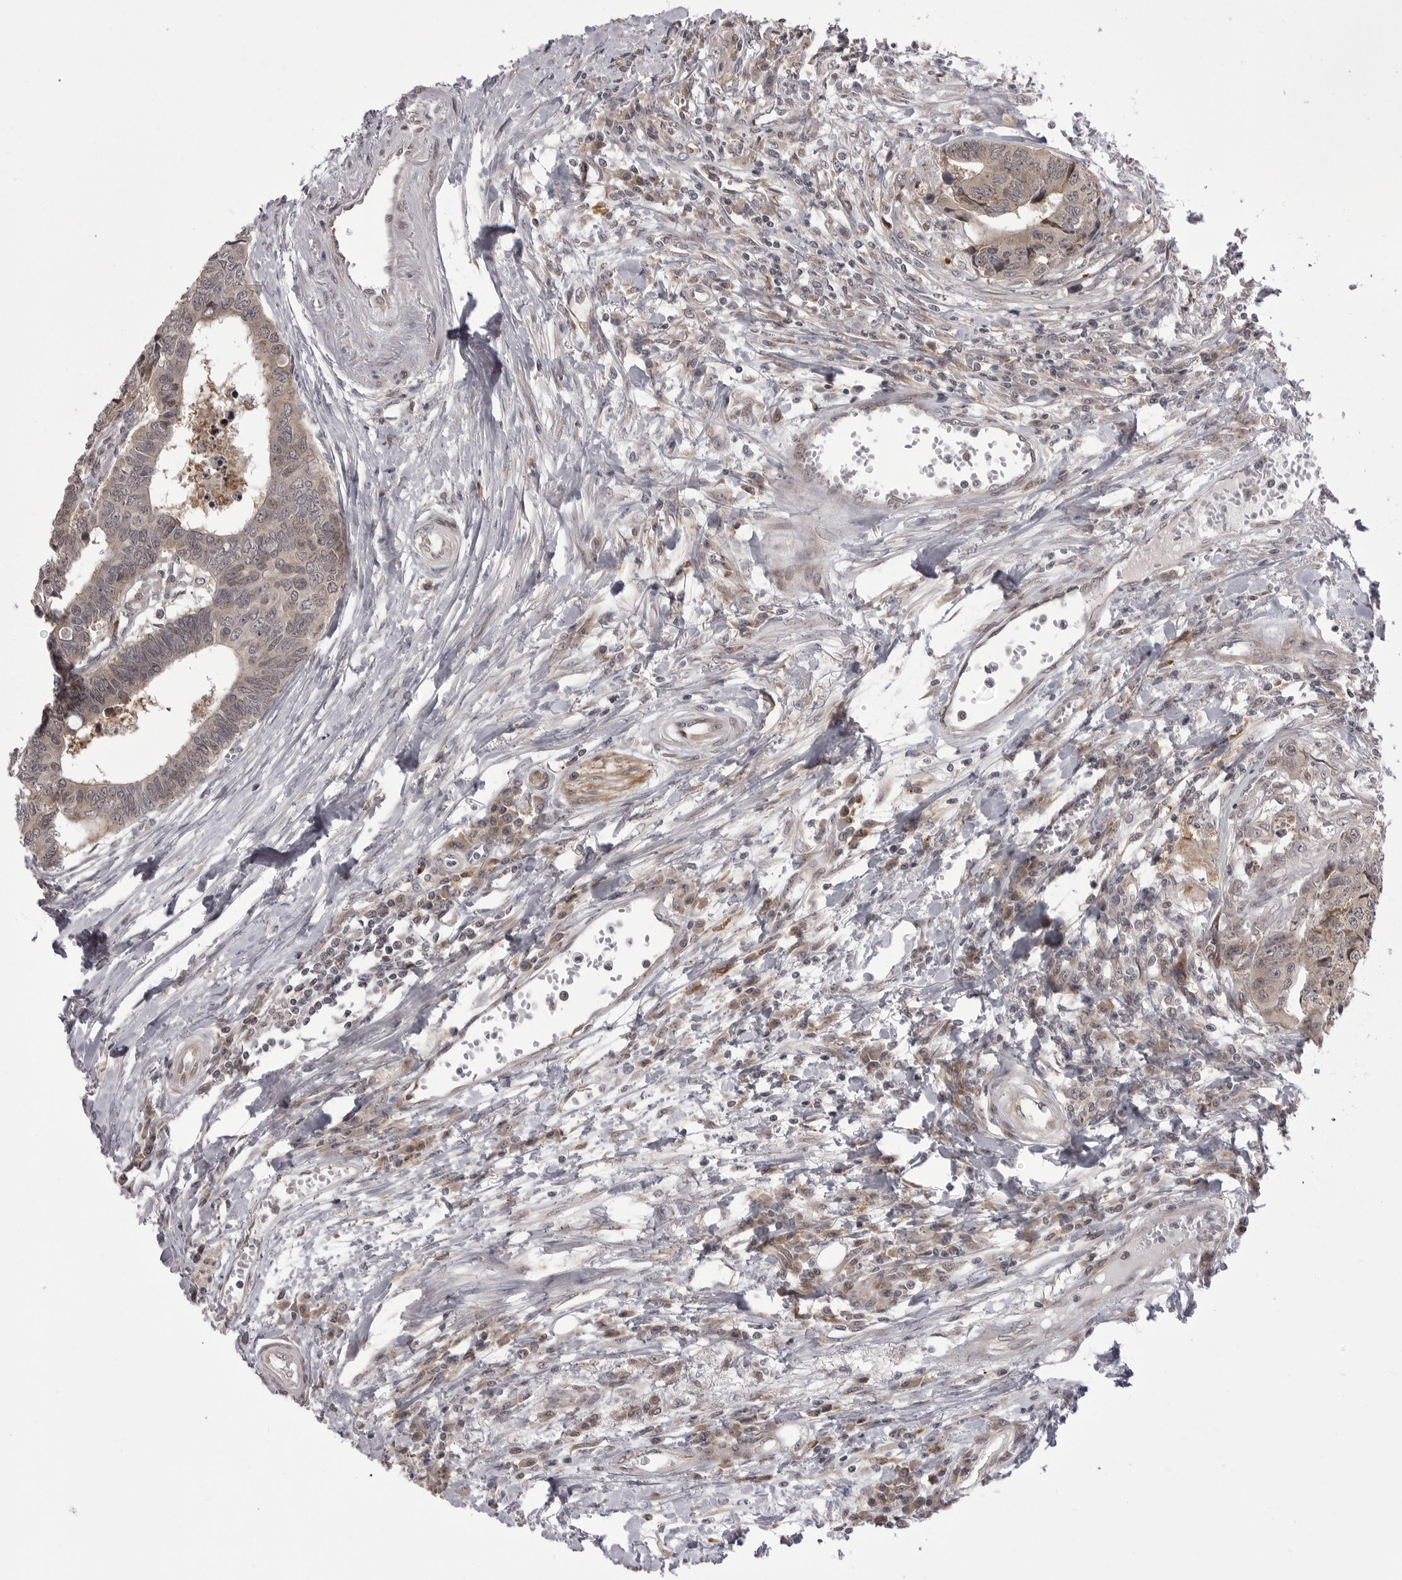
{"staining": {"intensity": "weak", "quantity": ">75%", "location": "cytoplasmic/membranous"}, "tissue": "colorectal cancer", "cell_type": "Tumor cells", "image_type": "cancer", "snomed": [{"axis": "morphology", "description": "Adenocarcinoma, NOS"}, {"axis": "topography", "description": "Rectum"}], "caption": "The image demonstrates immunohistochemical staining of colorectal cancer. There is weak cytoplasmic/membranous expression is present in about >75% of tumor cells.", "gene": "PTK2B", "patient": {"sex": "male", "age": 84}}